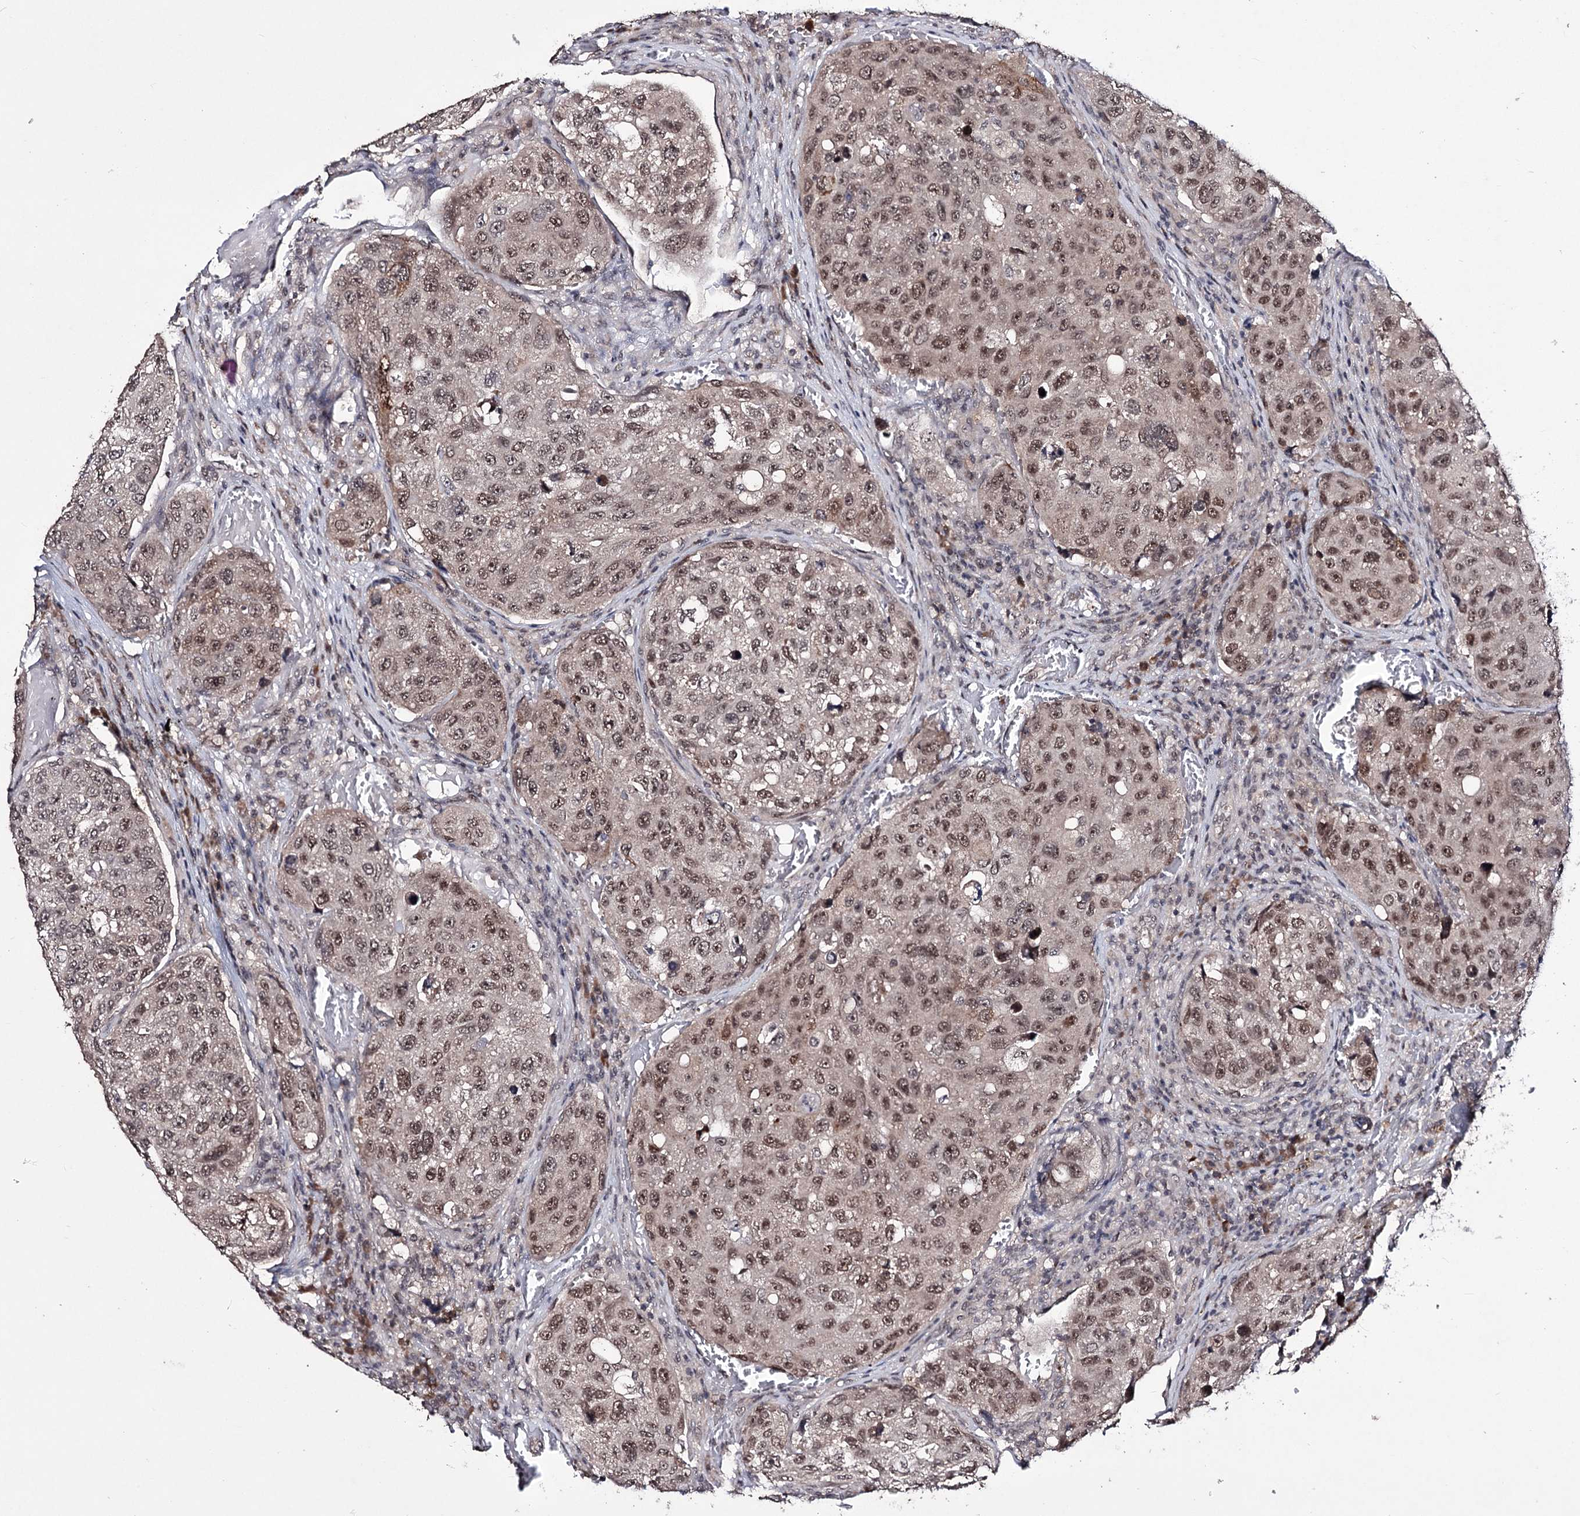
{"staining": {"intensity": "moderate", "quantity": "25%-75%", "location": "nuclear"}, "tissue": "urothelial cancer", "cell_type": "Tumor cells", "image_type": "cancer", "snomed": [{"axis": "morphology", "description": "Urothelial carcinoma, High grade"}, {"axis": "topography", "description": "Lymph node"}, {"axis": "topography", "description": "Urinary bladder"}], "caption": "Urothelial cancer stained with a brown dye reveals moderate nuclear positive expression in about 25%-75% of tumor cells.", "gene": "VGLL4", "patient": {"sex": "male", "age": 51}}